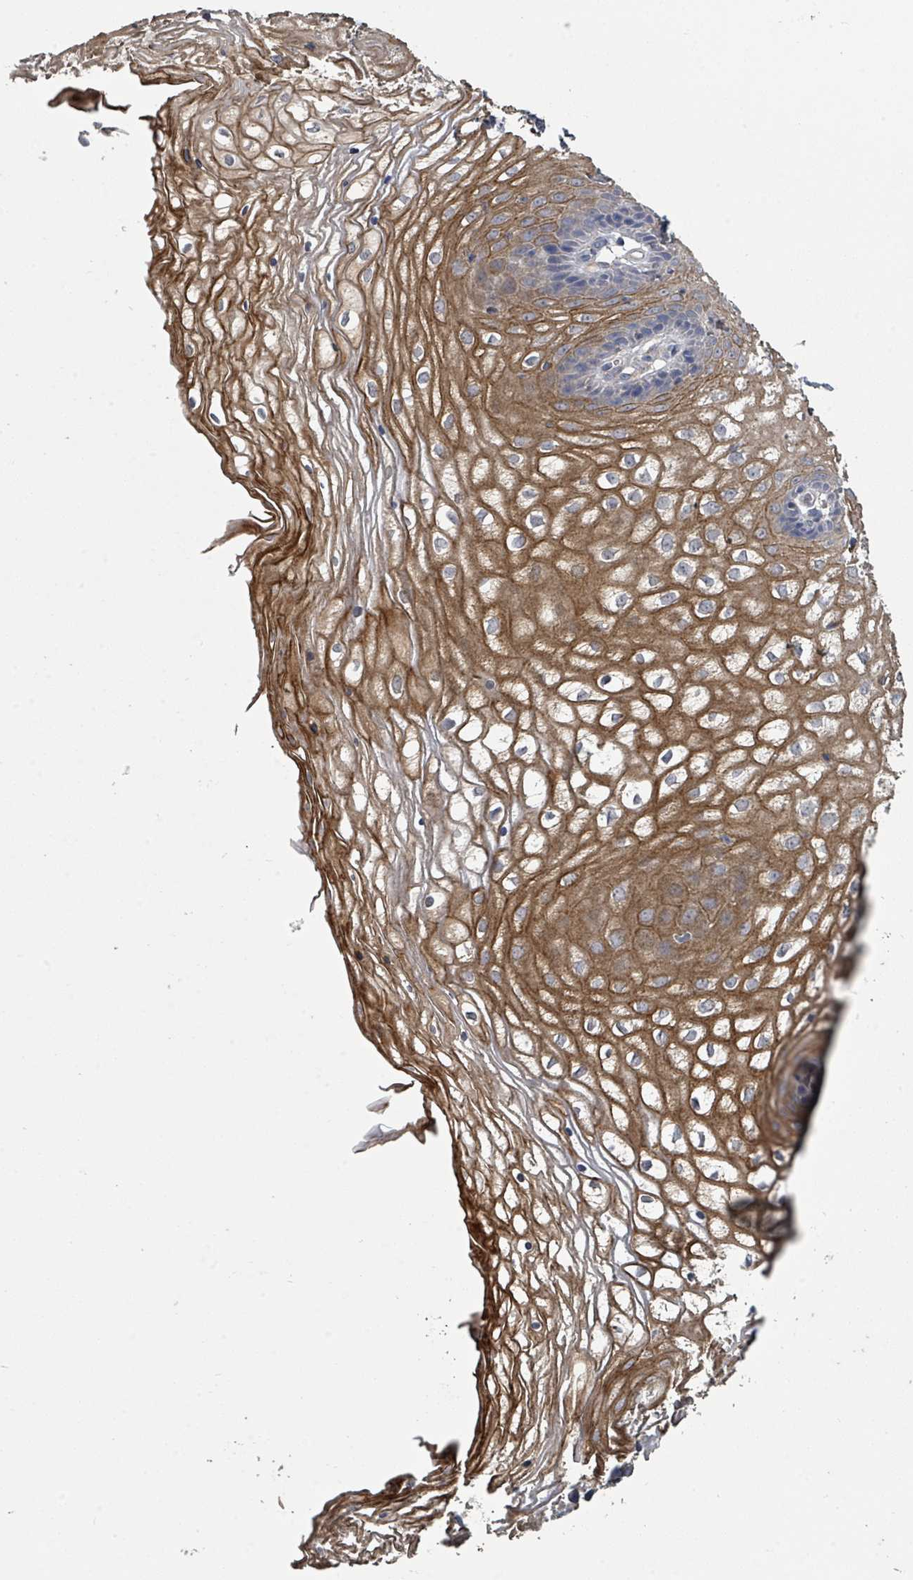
{"staining": {"intensity": "strong", "quantity": "<25%", "location": "cytoplasmic/membranous"}, "tissue": "vagina", "cell_type": "Squamous epithelial cells", "image_type": "normal", "snomed": [{"axis": "morphology", "description": "Normal tissue, NOS"}, {"axis": "topography", "description": "Vagina"}], "caption": "Squamous epithelial cells show strong cytoplasmic/membranous positivity in approximately <25% of cells in benign vagina.", "gene": "SLC9A7", "patient": {"sex": "female", "age": 34}}